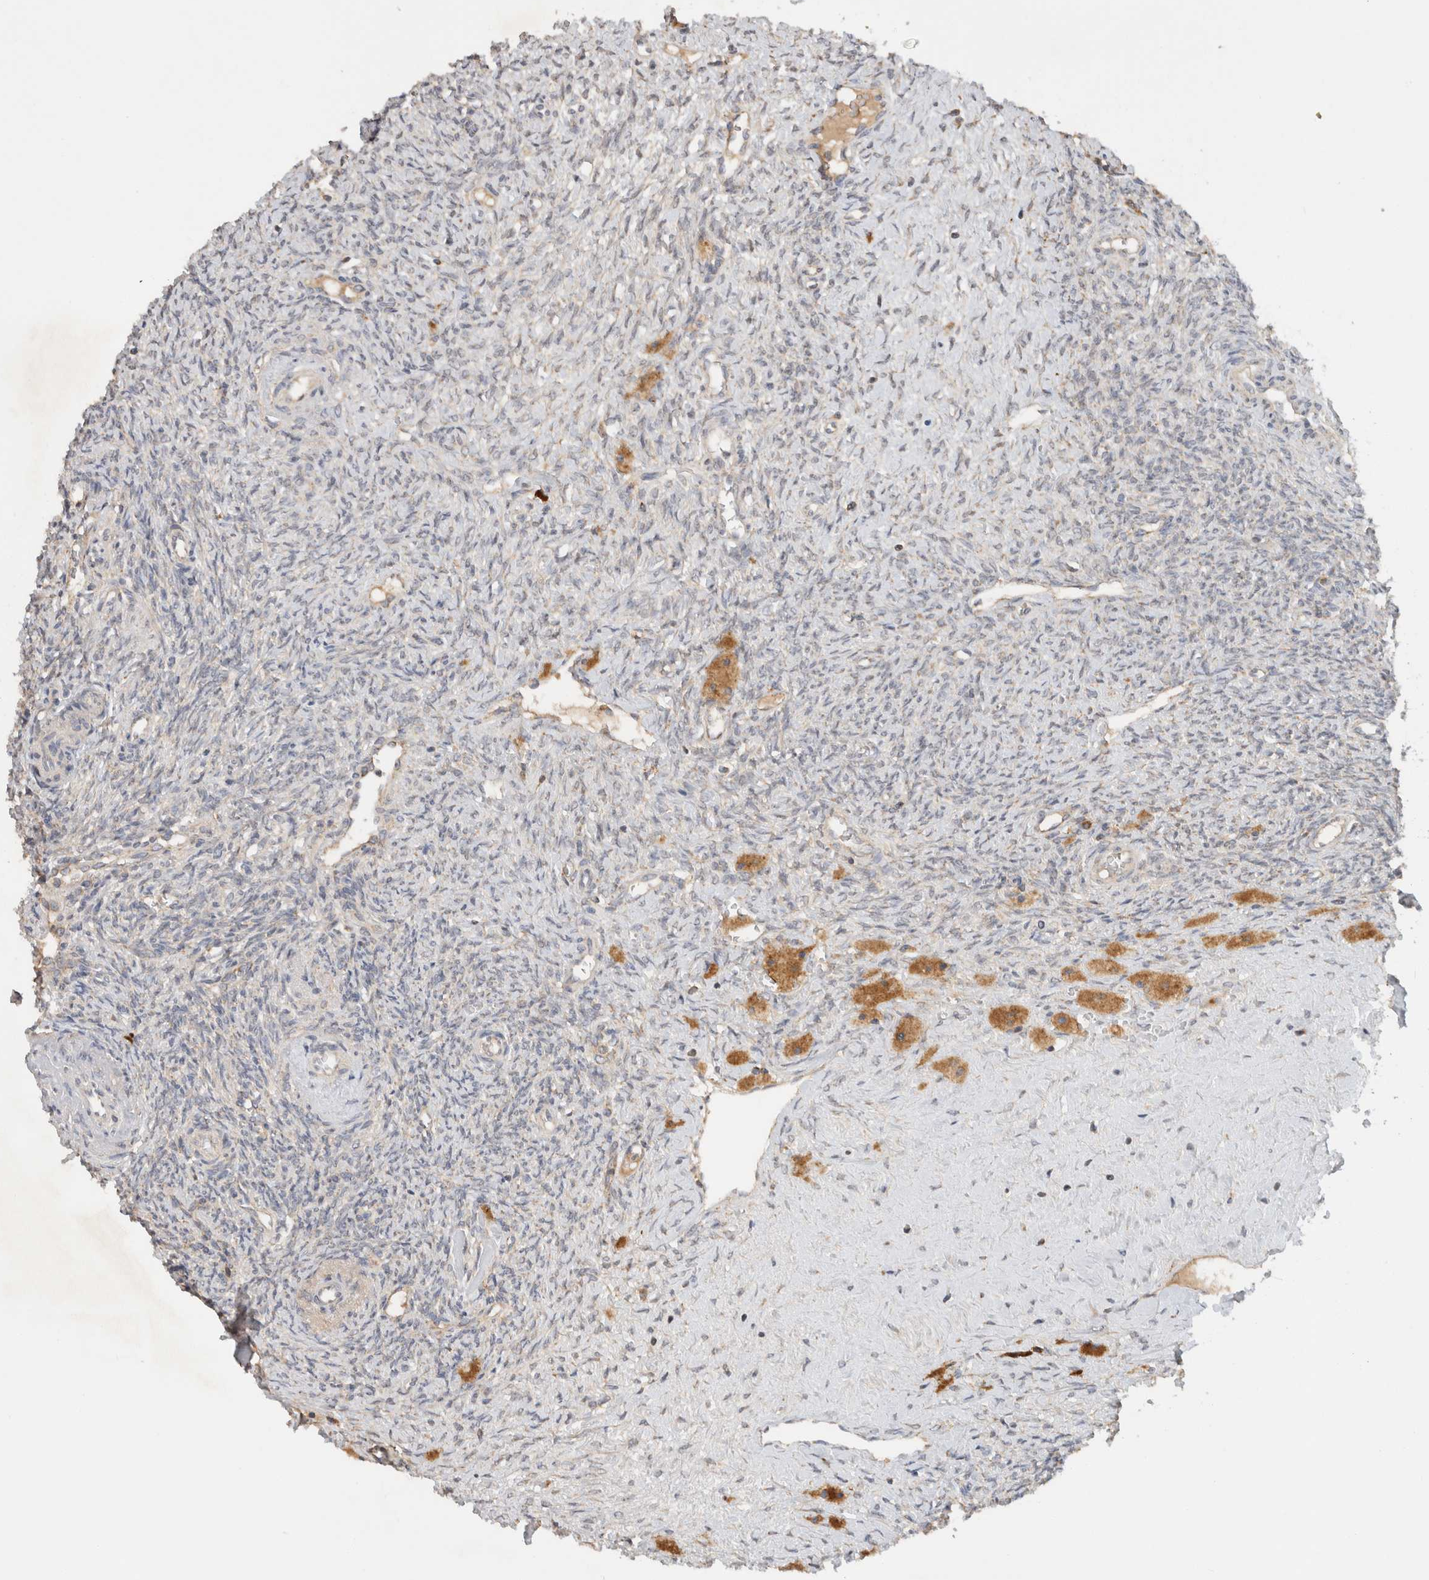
{"staining": {"intensity": "strong", "quantity": ">75%", "location": "cytoplasmic/membranous"}, "tissue": "ovary", "cell_type": "Follicle cells", "image_type": "normal", "snomed": [{"axis": "morphology", "description": "Normal tissue, NOS"}, {"axis": "topography", "description": "Ovary"}], "caption": "A brown stain labels strong cytoplasmic/membranous positivity of a protein in follicle cells of benign human ovary. The protein of interest is stained brown, and the nuclei are stained in blue (DAB IHC with brightfield microscopy, high magnification).", "gene": "AMPD1", "patient": {"sex": "female", "age": 41}}